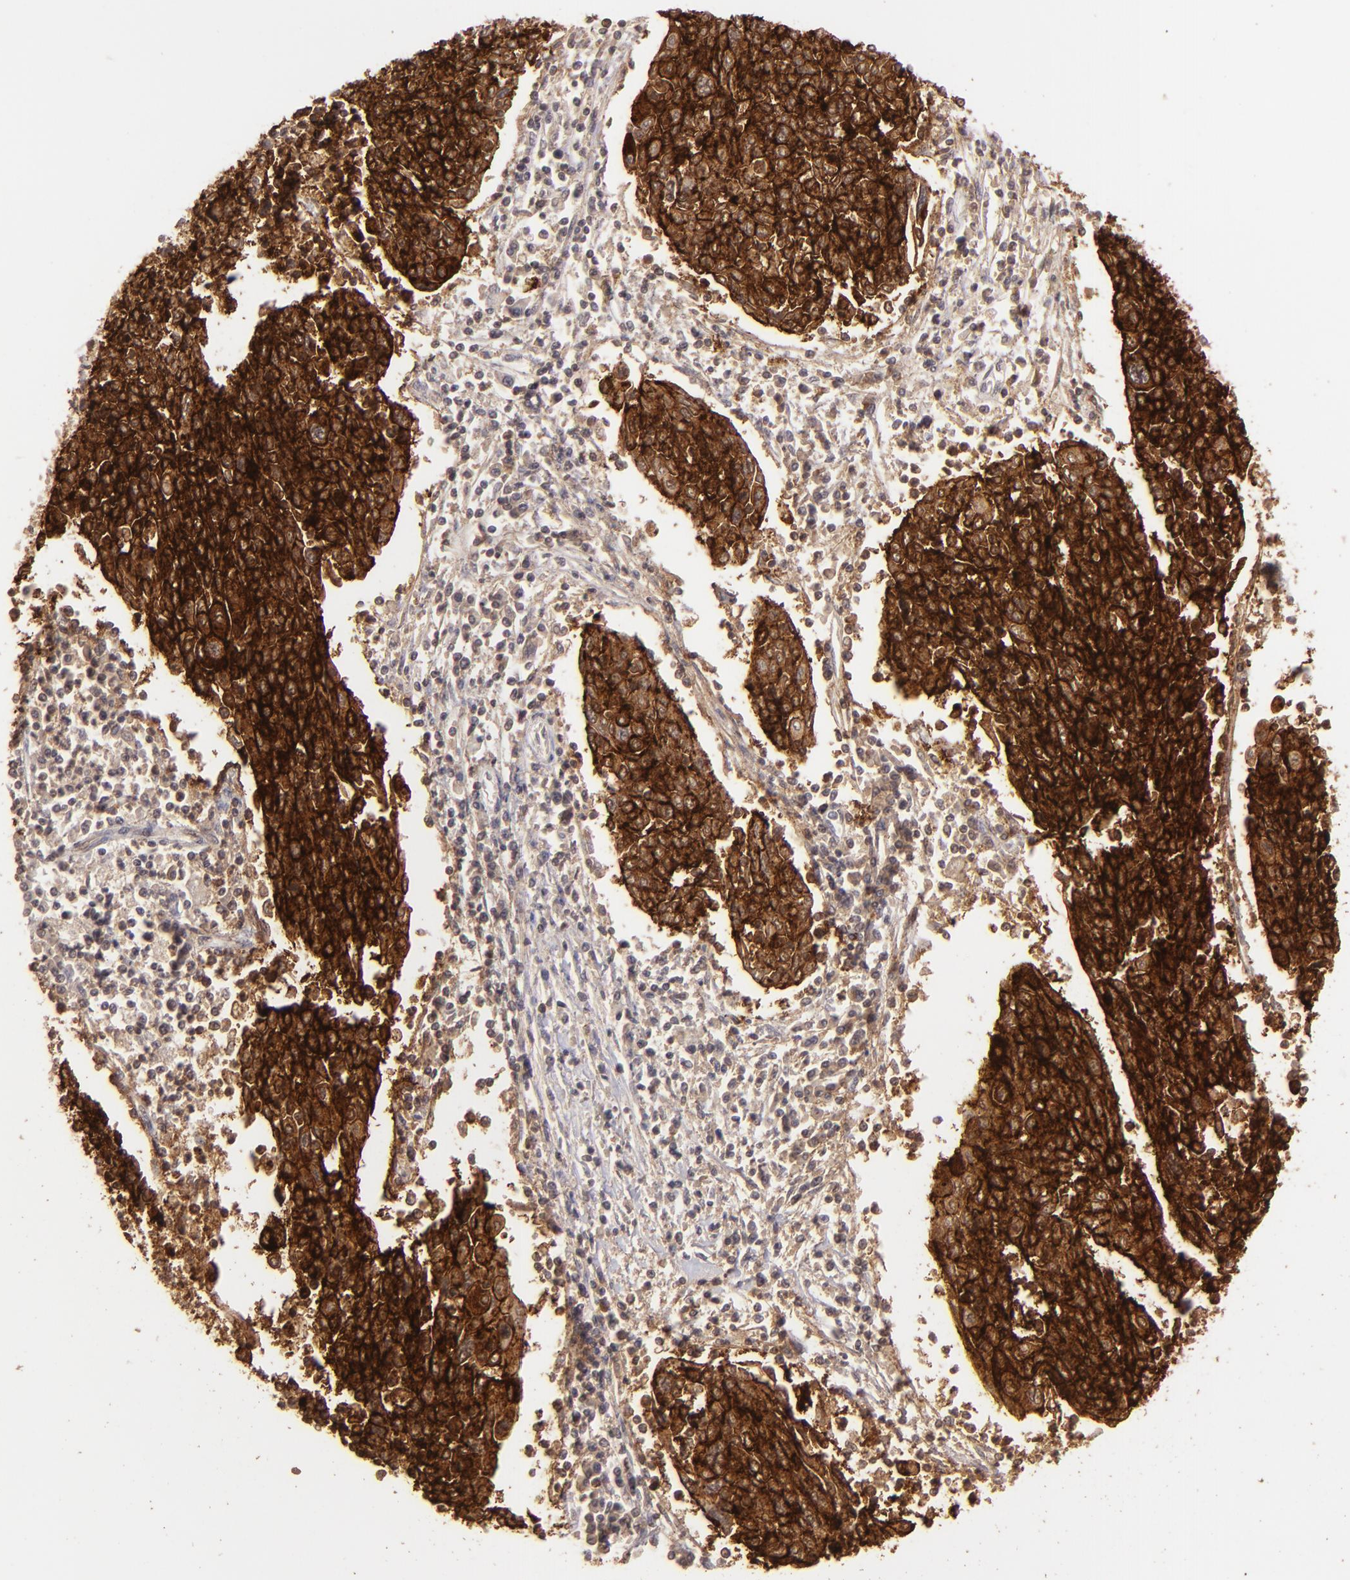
{"staining": {"intensity": "strong", "quantity": ">75%", "location": "cytoplasmic/membranous"}, "tissue": "cervical cancer", "cell_type": "Tumor cells", "image_type": "cancer", "snomed": [{"axis": "morphology", "description": "Squamous cell carcinoma, NOS"}, {"axis": "topography", "description": "Cervix"}], "caption": "This photomicrograph displays cervical cancer stained with IHC to label a protein in brown. The cytoplasmic/membranous of tumor cells show strong positivity for the protein. Nuclei are counter-stained blue.", "gene": "CLDN1", "patient": {"sex": "female", "age": 40}}